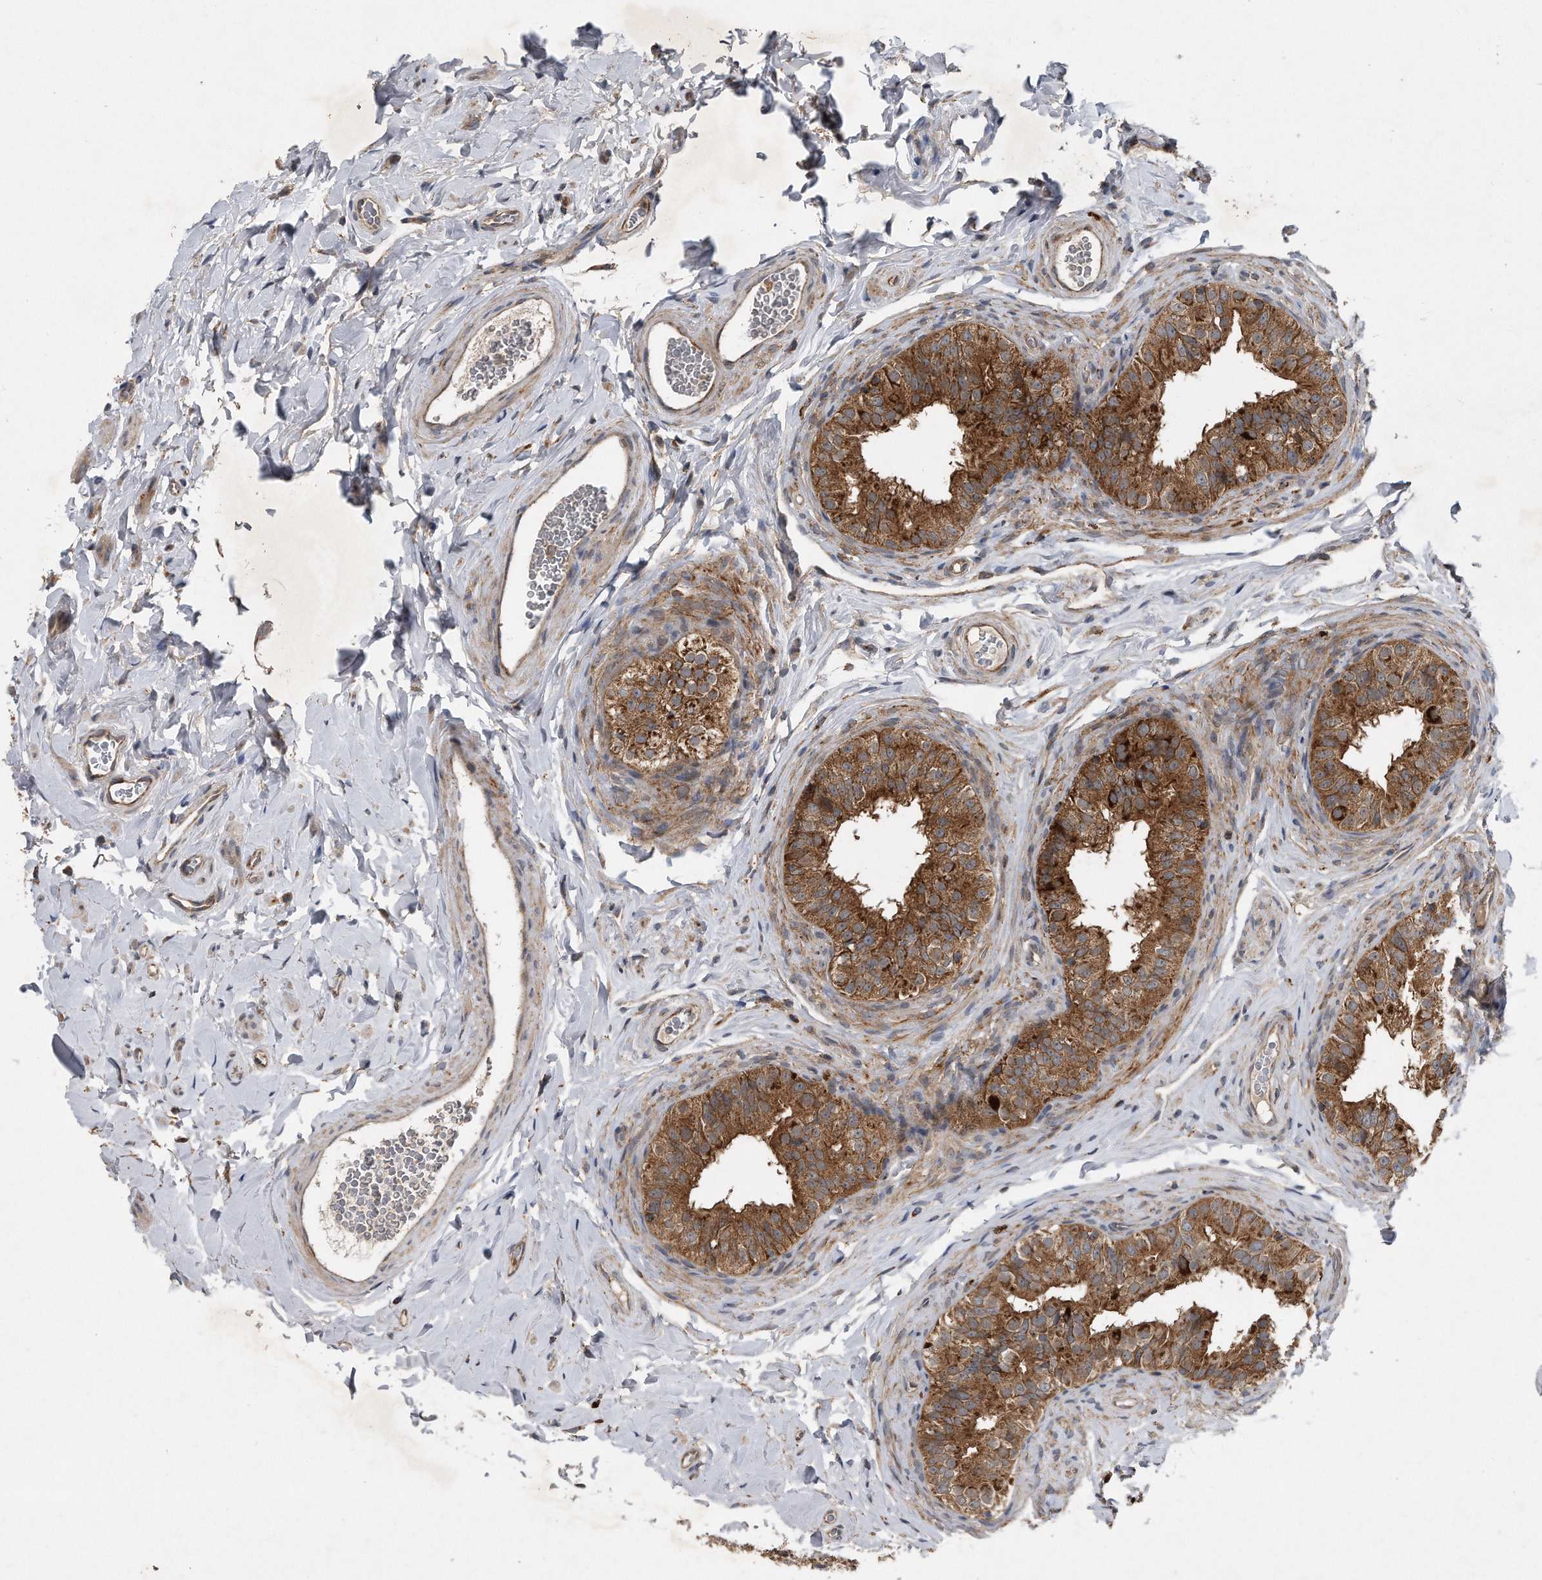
{"staining": {"intensity": "moderate", "quantity": ">75%", "location": "cytoplasmic/membranous"}, "tissue": "epididymis", "cell_type": "Glandular cells", "image_type": "normal", "snomed": [{"axis": "morphology", "description": "Normal tissue, NOS"}, {"axis": "topography", "description": "Epididymis"}], "caption": "An image of epididymis stained for a protein shows moderate cytoplasmic/membranous brown staining in glandular cells.", "gene": "ALPK2", "patient": {"sex": "male", "age": 49}}